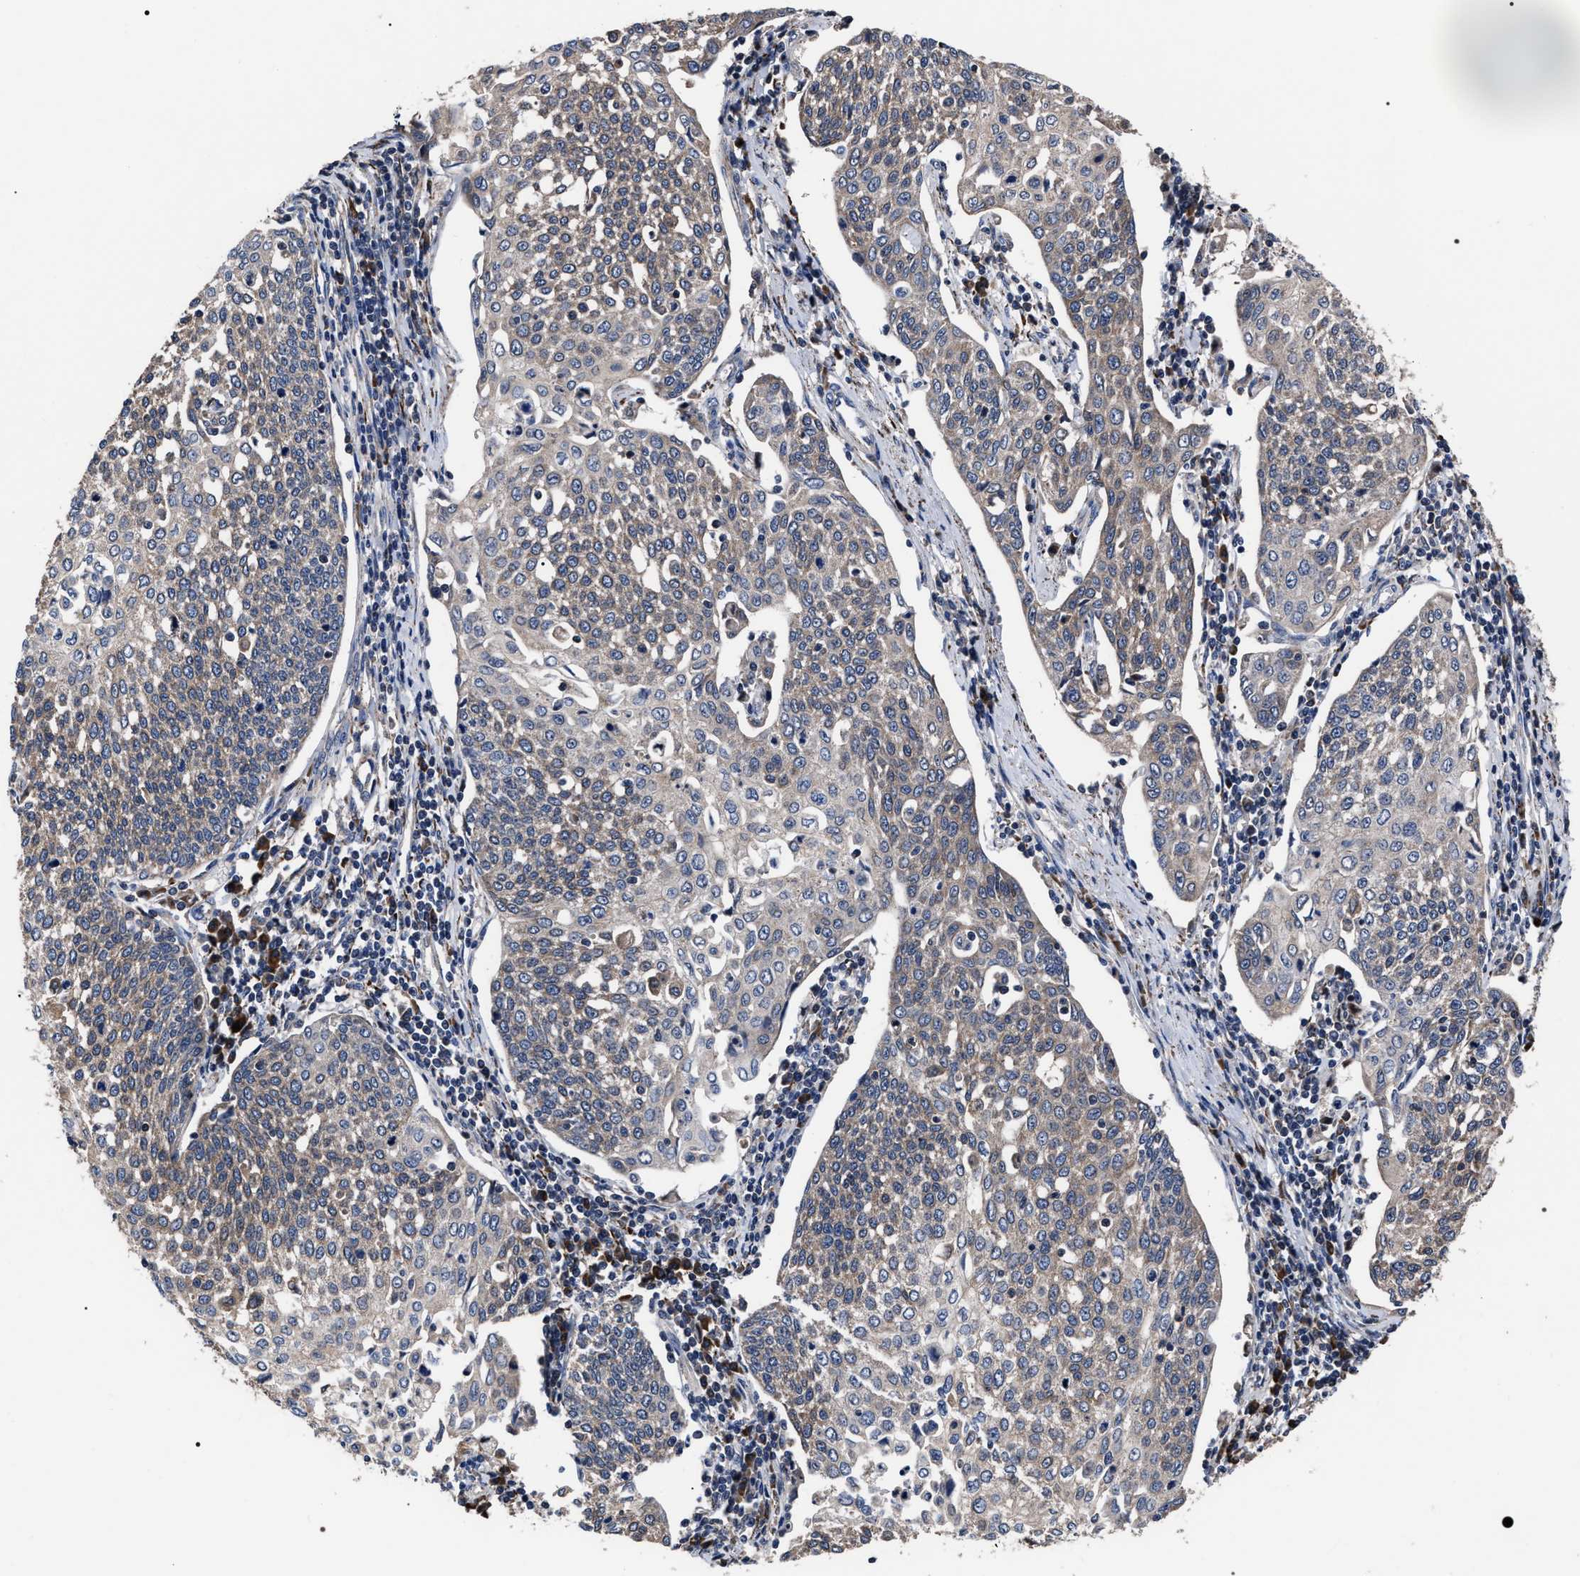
{"staining": {"intensity": "moderate", "quantity": ">75%", "location": "cytoplasmic/membranous"}, "tissue": "cervical cancer", "cell_type": "Tumor cells", "image_type": "cancer", "snomed": [{"axis": "morphology", "description": "Squamous cell carcinoma, NOS"}, {"axis": "topography", "description": "Cervix"}], "caption": "DAB (3,3'-diaminobenzidine) immunohistochemical staining of squamous cell carcinoma (cervical) displays moderate cytoplasmic/membranous protein expression in approximately >75% of tumor cells.", "gene": "MACC1", "patient": {"sex": "female", "age": 34}}